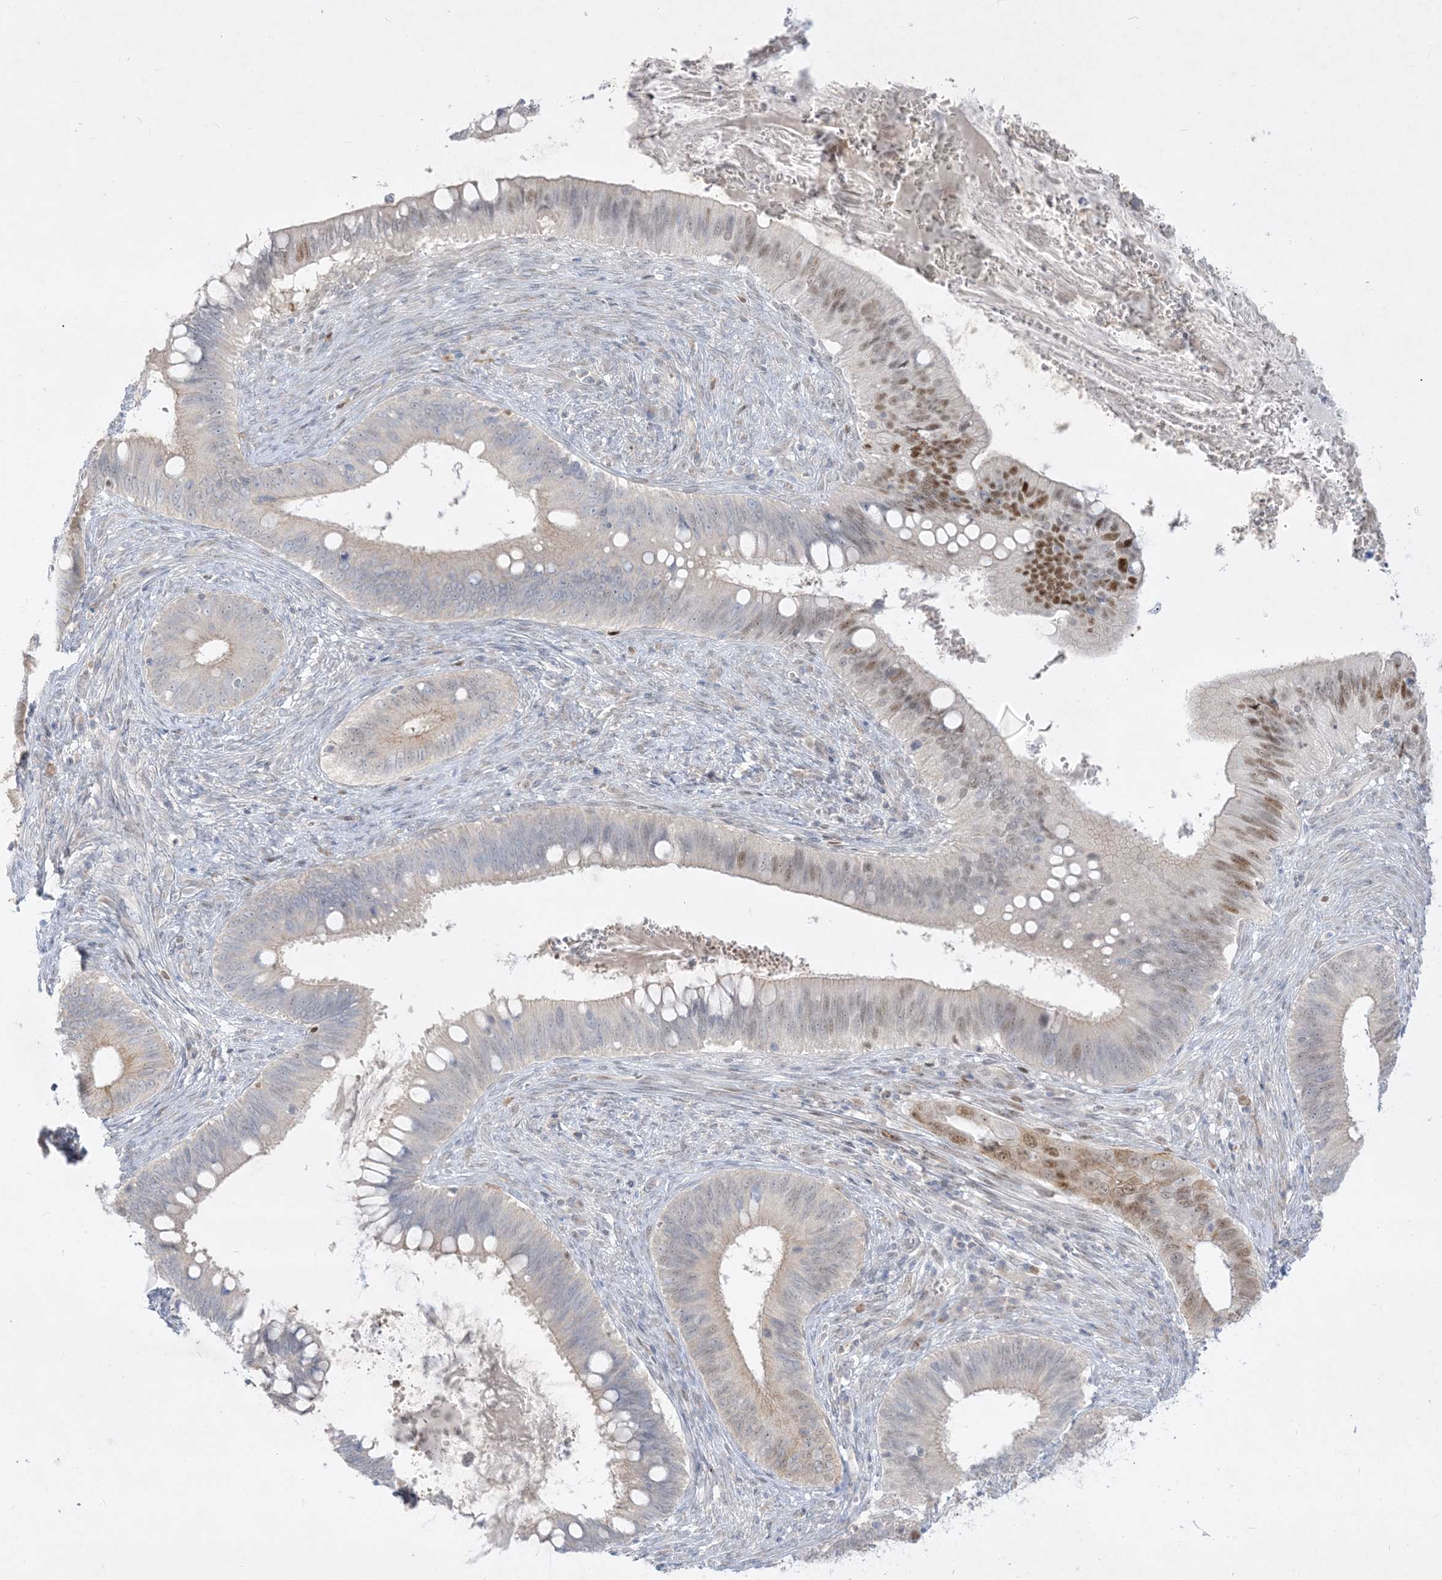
{"staining": {"intensity": "negative", "quantity": "none", "location": "none"}, "tissue": "cervical cancer", "cell_type": "Tumor cells", "image_type": "cancer", "snomed": [{"axis": "morphology", "description": "Adenocarcinoma, NOS"}, {"axis": "topography", "description": "Cervix"}], "caption": "Immunohistochemistry histopathology image of cervical cancer stained for a protein (brown), which exhibits no expression in tumor cells.", "gene": "BHLHE40", "patient": {"sex": "female", "age": 42}}